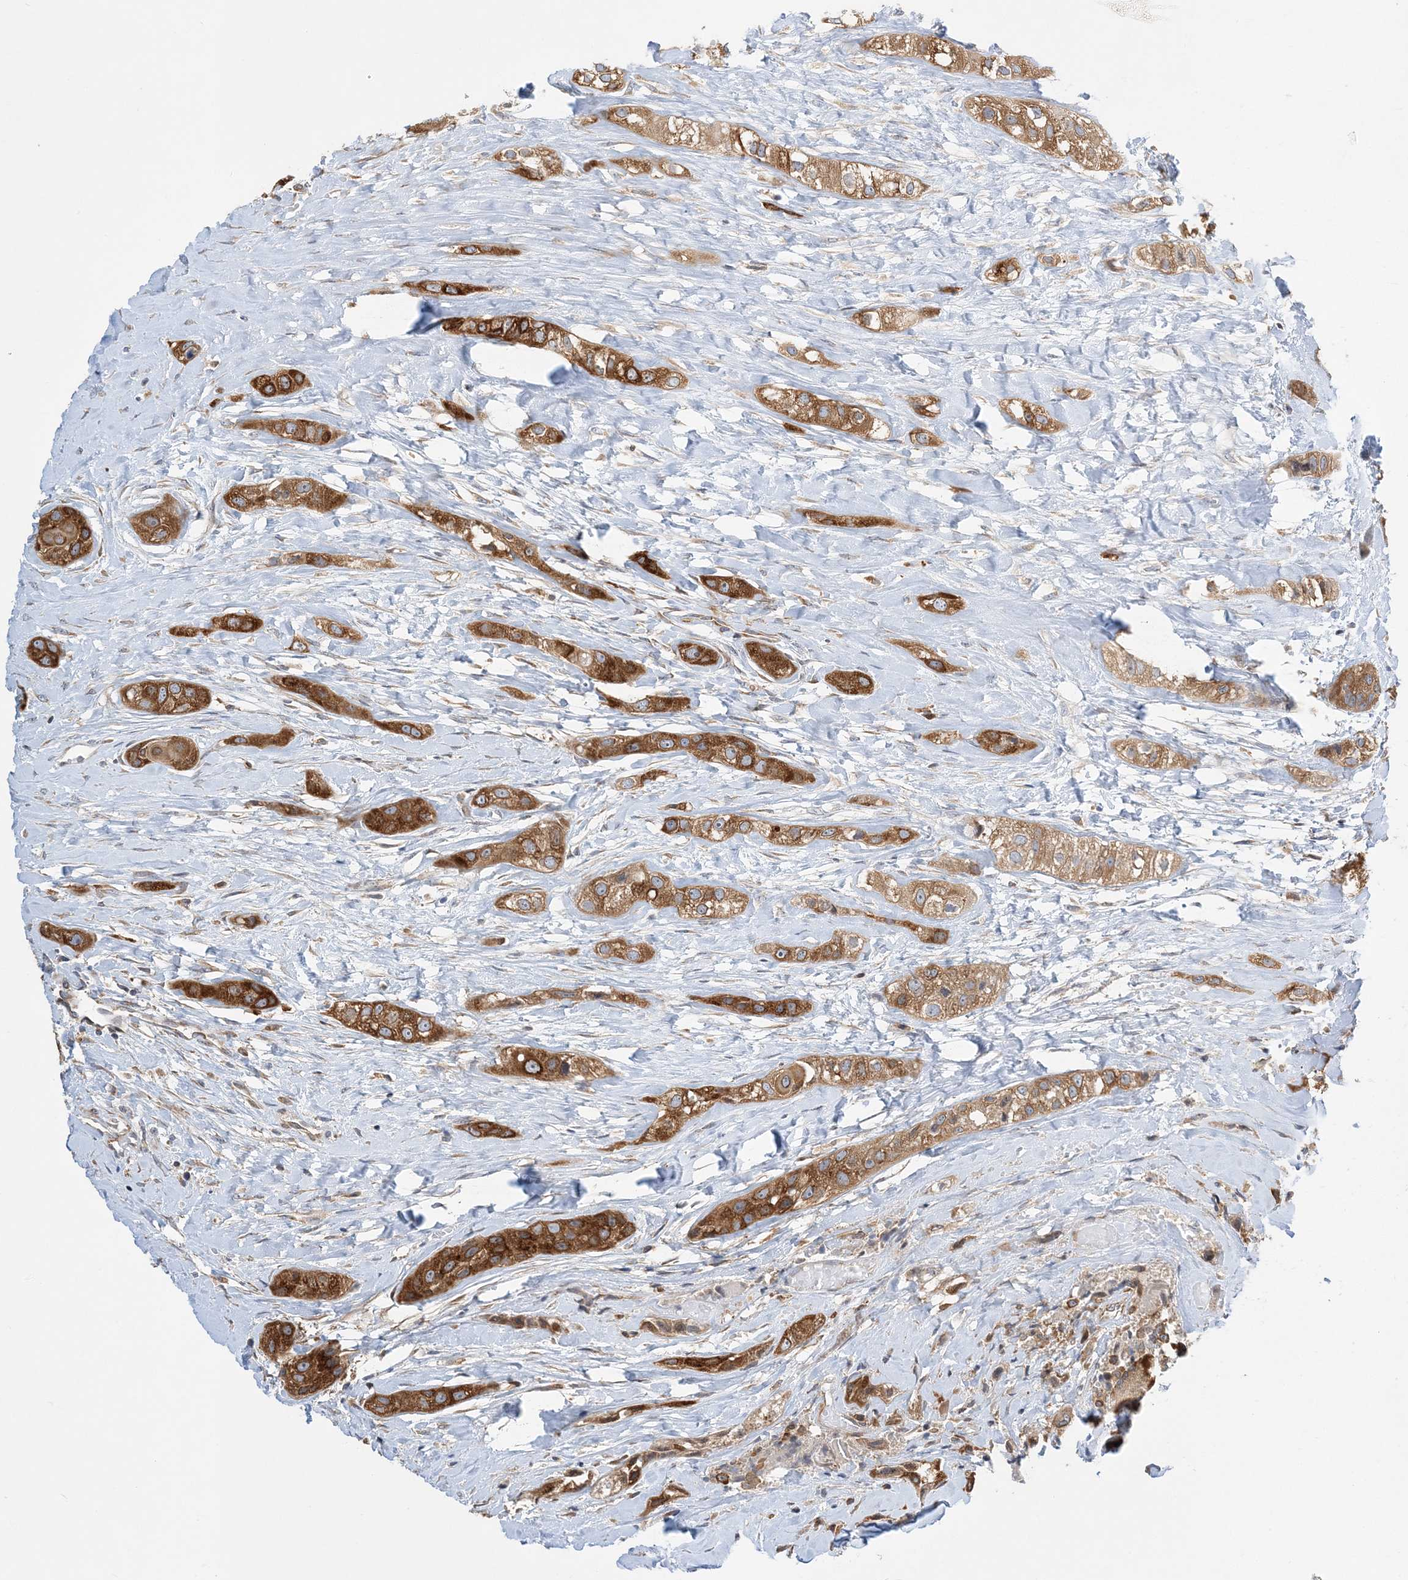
{"staining": {"intensity": "strong", "quantity": ">75%", "location": "cytoplasmic/membranous"}, "tissue": "head and neck cancer", "cell_type": "Tumor cells", "image_type": "cancer", "snomed": [{"axis": "morphology", "description": "Normal tissue, NOS"}, {"axis": "morphology", "description": "Squamous cell carcinoma, NOS"}, {"axis": "topography", "description": "Skeletal muscle"}, {"axis": "topography", "description": "Head-Neck"}], "caption": "A histopathology image of head and neck squamous cell carcinoma stained for a protein reveals strong cytoplasmic/membranous brown staining in tumor cells.", "gene": "LARP4B", "patient": {"sex": "male", "age": 51}}